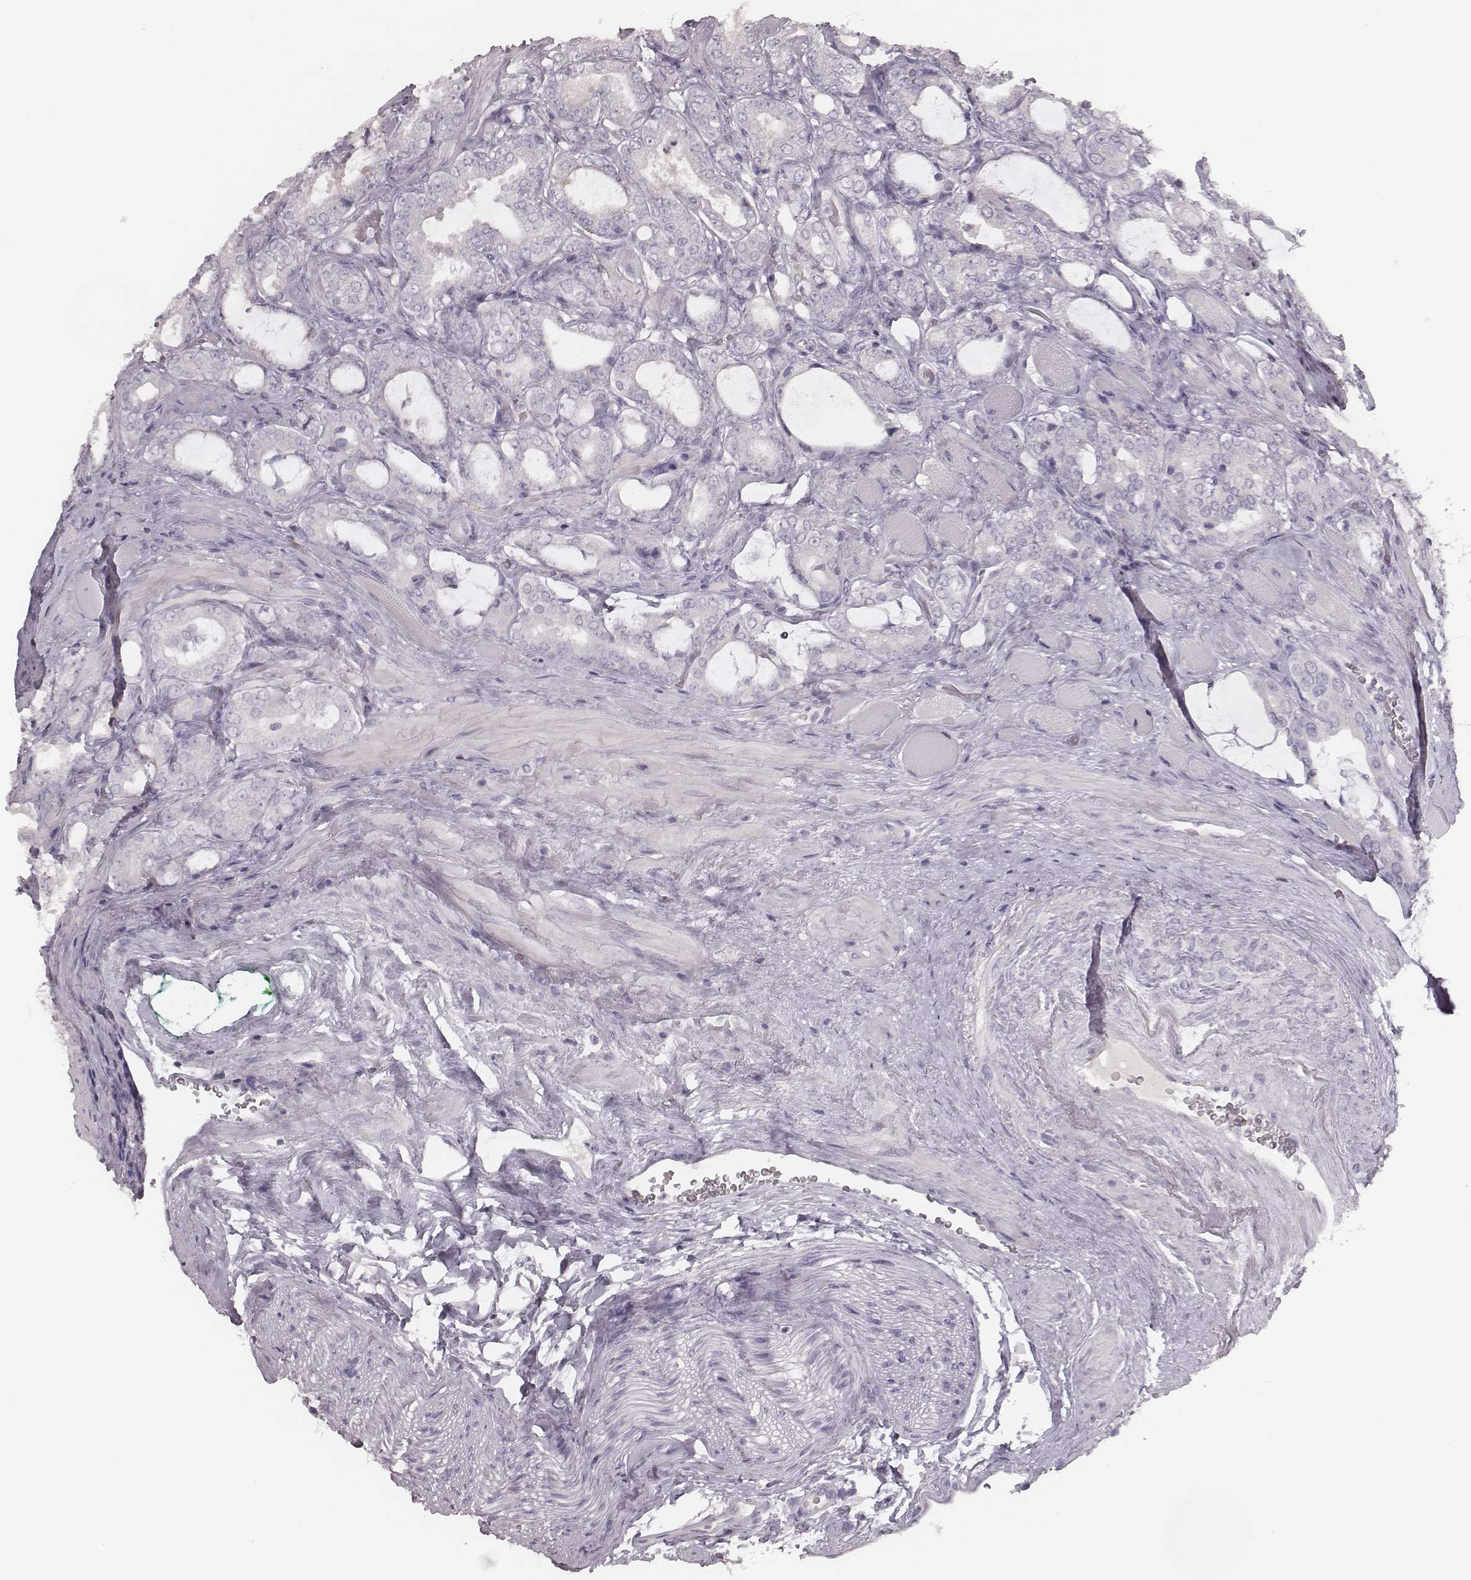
{"staining": {"intensity": "negative", "quantity": "none", "location": "none"}, "tissue": "prostate cancer", "cell_type": "Tumor cells", "image_type": "cancer", "snomed": [{"axis": "morphology", "description": "Adenocarcinoma, NOS"}, {"axis": "topography", "description": "Prostate"}], "caption": "This image is of prostate cancer stained with immunohistochemistry to label a protein in brown with the nuclei are counter-stained blue. There is no expression in tumor cells. Nuclei are stained in blue.", "gene": "PDCD1", "patient": {"sex": "male", "age": 64}}